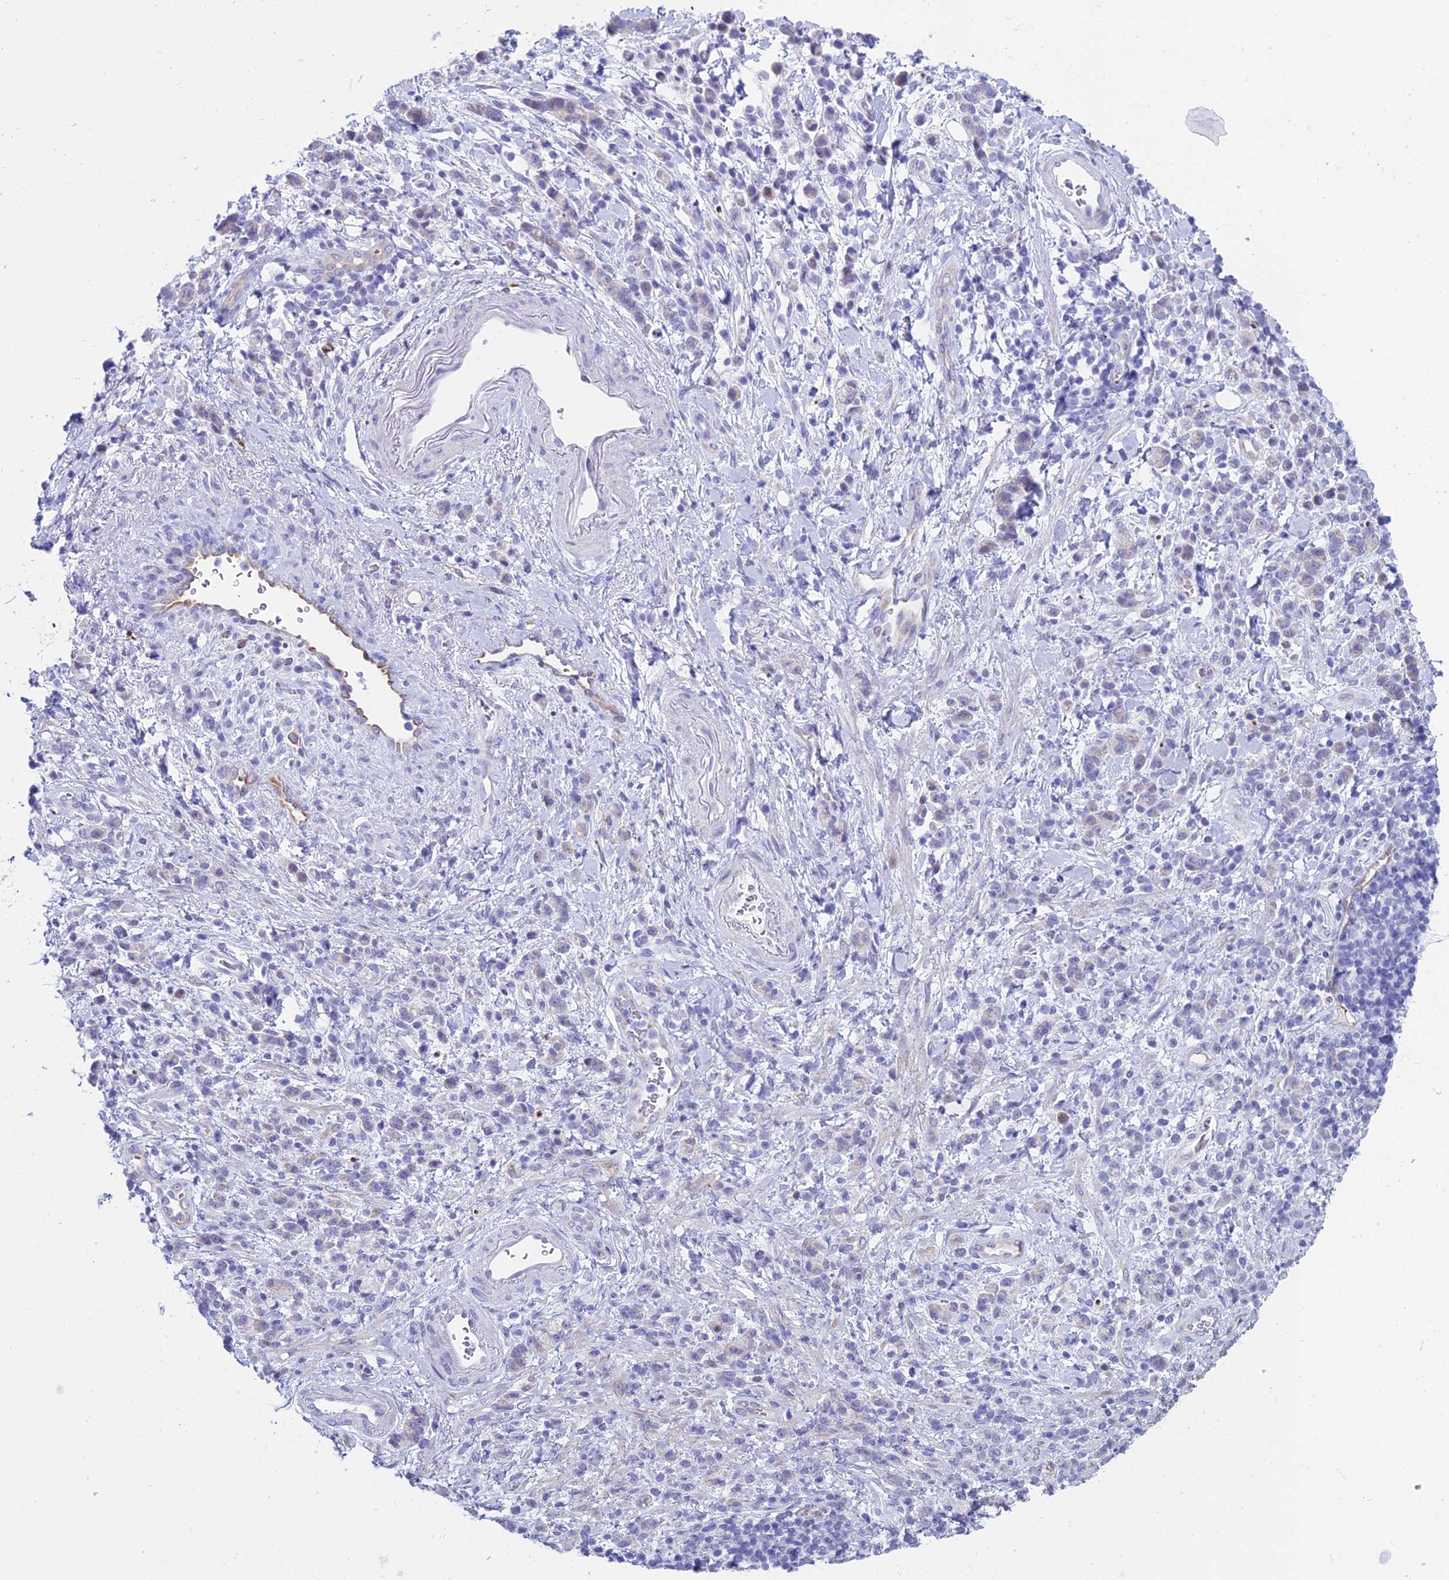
{"staining": {"intensity": "negative", "quantity": "none", "location": "none"}, "tissue": "stomach cancer", "cell_type": "Tumor cells", "image_type": "cancer", "snomed": [{"axis": "morphology", "description": "Adenocarcinoma, NOS"}, {"axis": "topography", "description": "Stomach"}], "caption": "IHC image of neoplastic tissue: stomach adenocarcinoma stained with DAB (3,3'-diaminobenzidine) shows no significant protein expression in tumor cells.", "gene": "CC2D2A", "patient": {"sex": "male", "age": 77}}